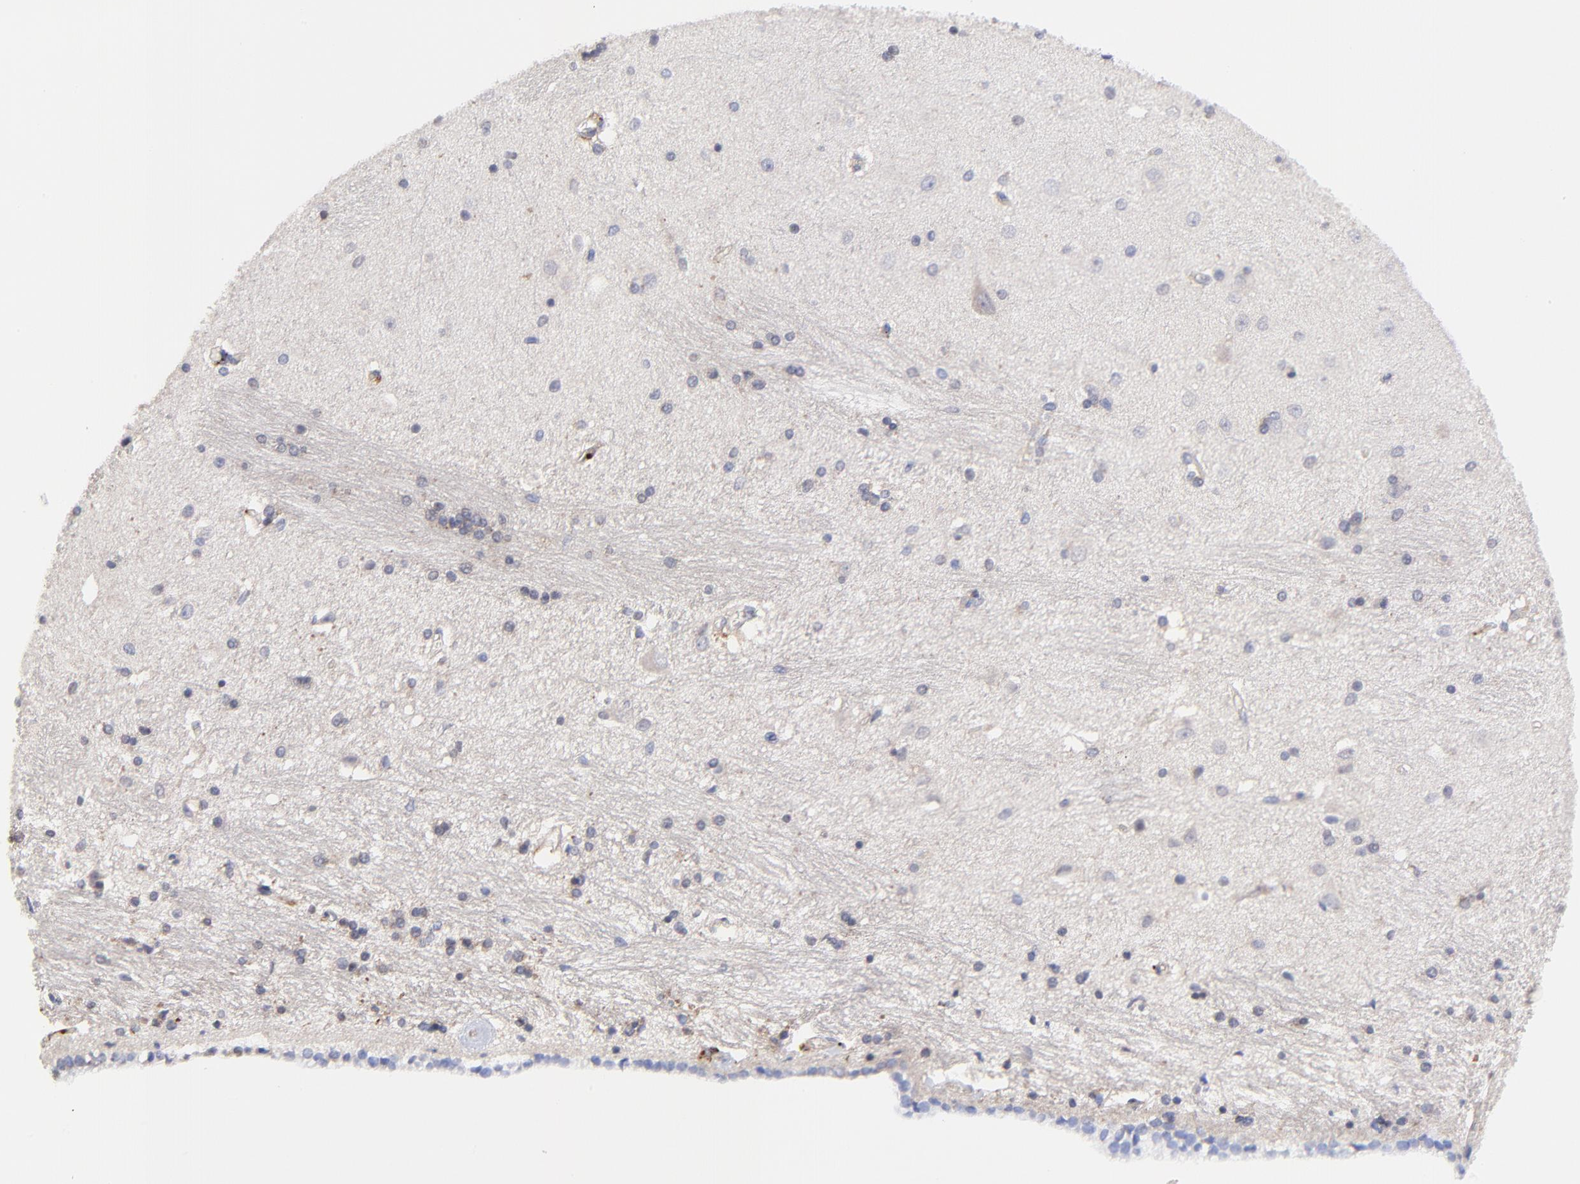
{"staining": {"intensity": "negative", "quantity": "none", "location": "none"}, "tissue": "hippocampus", "cell_type": "Glial cells", "image_type": "normal", "snomed": [{"axis": "morphology", "description": "Normal tissue, NOS"}, {"axis": "topography", "description": "Hippocampus"}], "caption": "A high-resolution image shows immunohistochemistry (IHC) staining of benign hippocampus, which shows no significant positivity in glial cells. (DAB (3,3'-diaminobenzidine) immunohistochemistry, high magnification).", "gene": "PDE4B", "patient": {"sex": "female", "age": 54}}